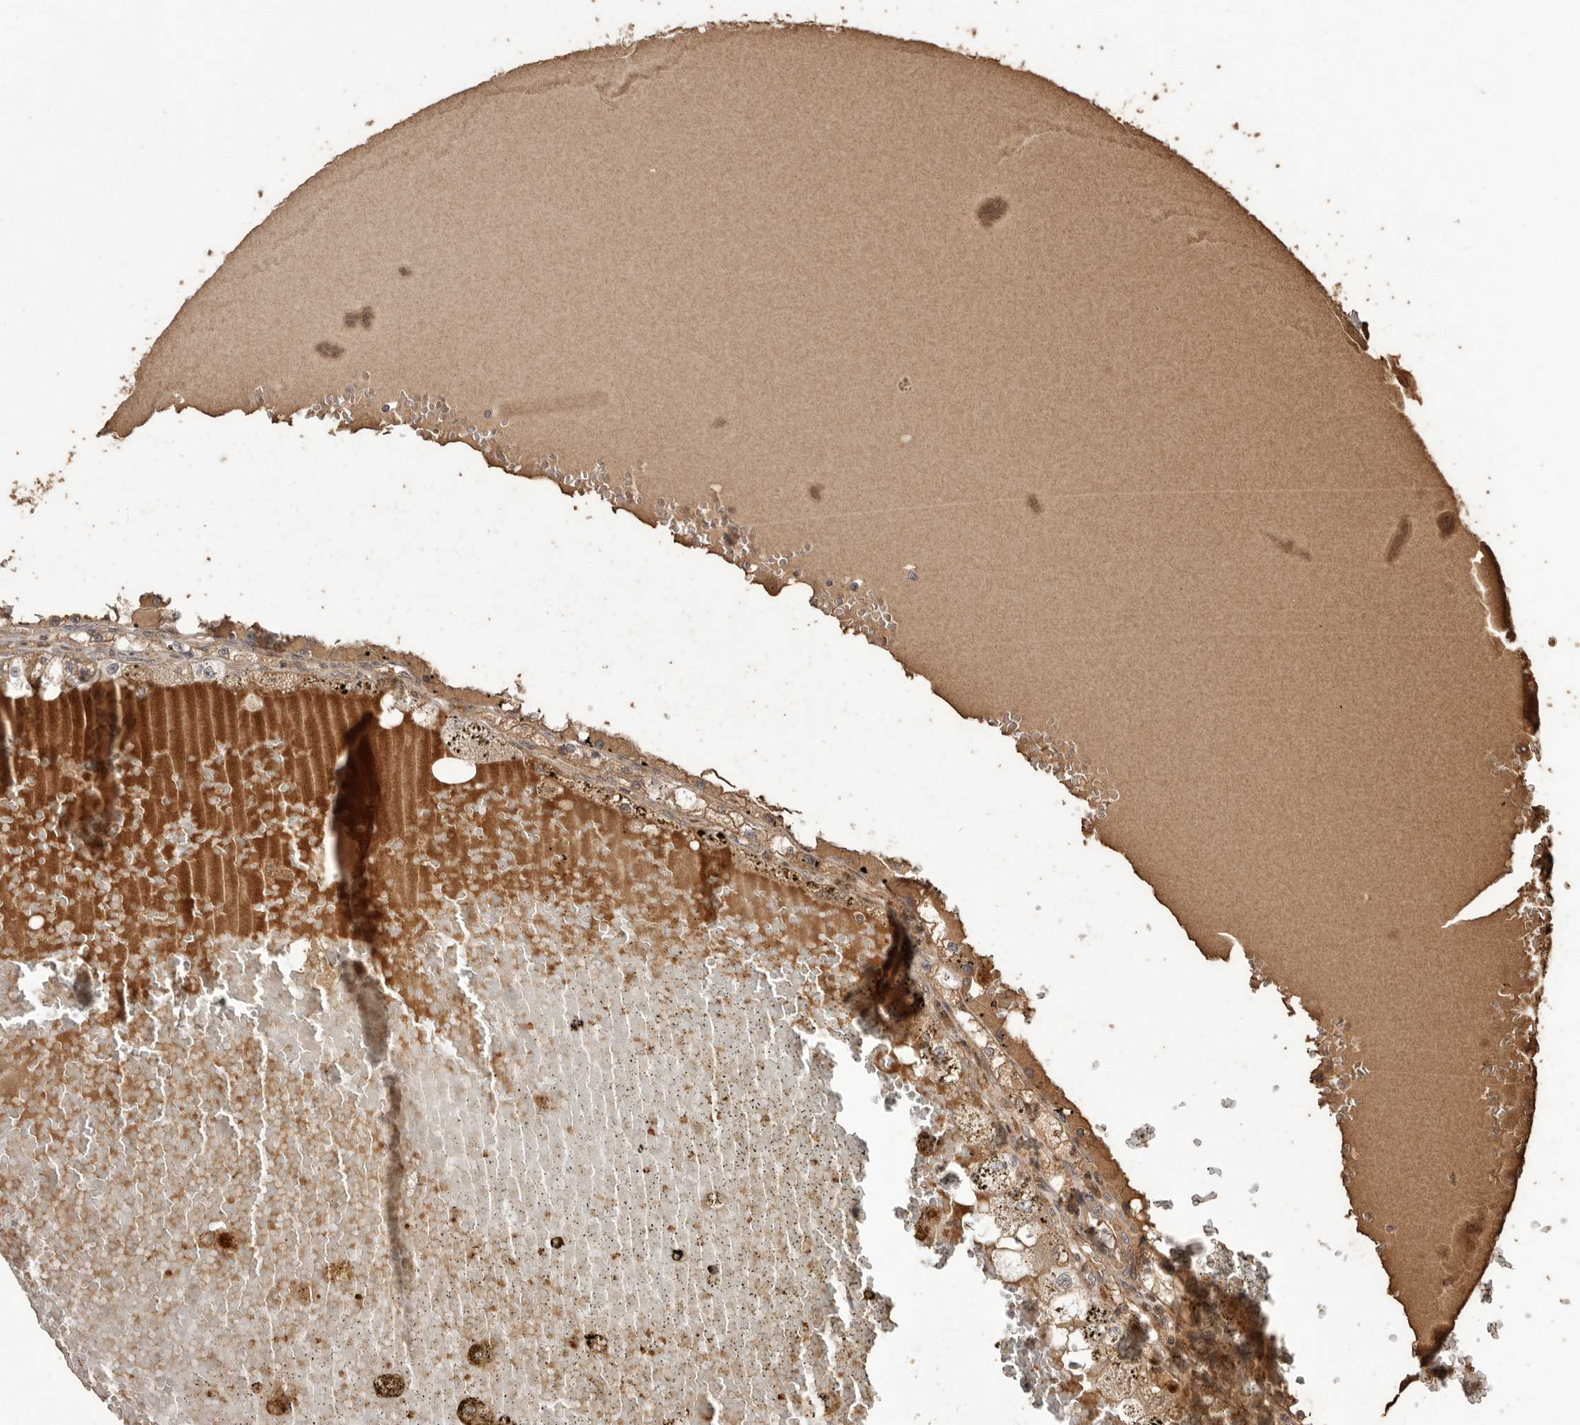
{"staining": {"intensity": "weak", "quantity": ">75%", "location": "cytoplasmic/membranous"}, "tissue": "renal cancer", "cell_type": "Tumor cells", "image_type": "cancer", "snomed": [{"axis": "morphology", "description": "Adenocarcinoma, NOS"}, {"axis": "topography", "description": "Kidney"}], "caption": "Renal cancer stained for a protein (brown) reveals weak cytoplasmic/membranous positive positivity in approximately >75% of tumor cells.", "gene": "NUP43", "patient": {"sex": "male", "age": 56}}